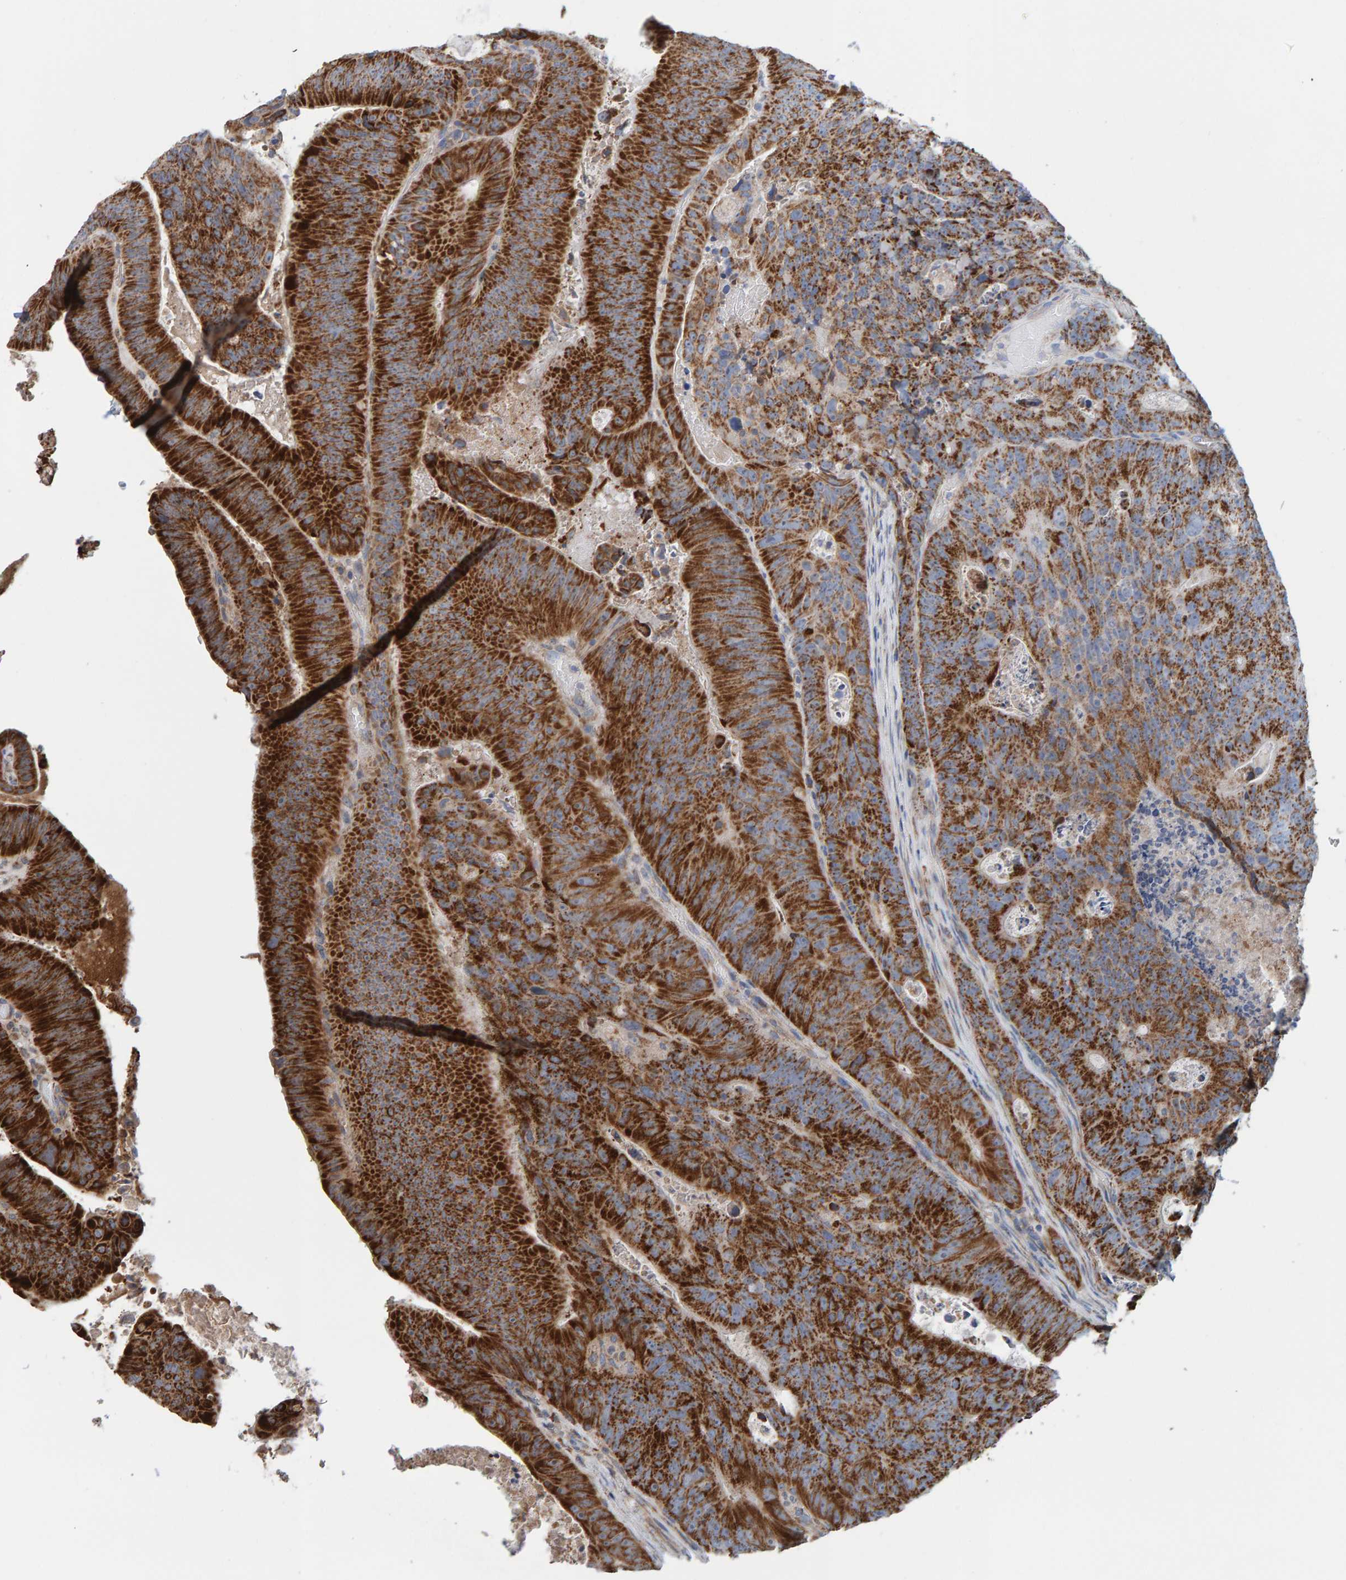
{"staining": {"intensity": "strong", "quantity": ">75%", "location": "cytoplasmic/membranous"}, "tissue": "colorectal cancer", "cell_type": "Tumor cells", "image_type": "cancer", "snomed": [{"axis": "morphology", "description": "Adenocarcinoma, NOS"}, {"axis": "topography", "description": "Colon"}], "caption": "Tumor cells show high levels of strong cytoplasmic/membranous positivity in approximately >75% of cells in human colorectal cancer (adenocarcinoma).", "gene": "MRPL45", "patient": {"sex": "male", "age": 87}}